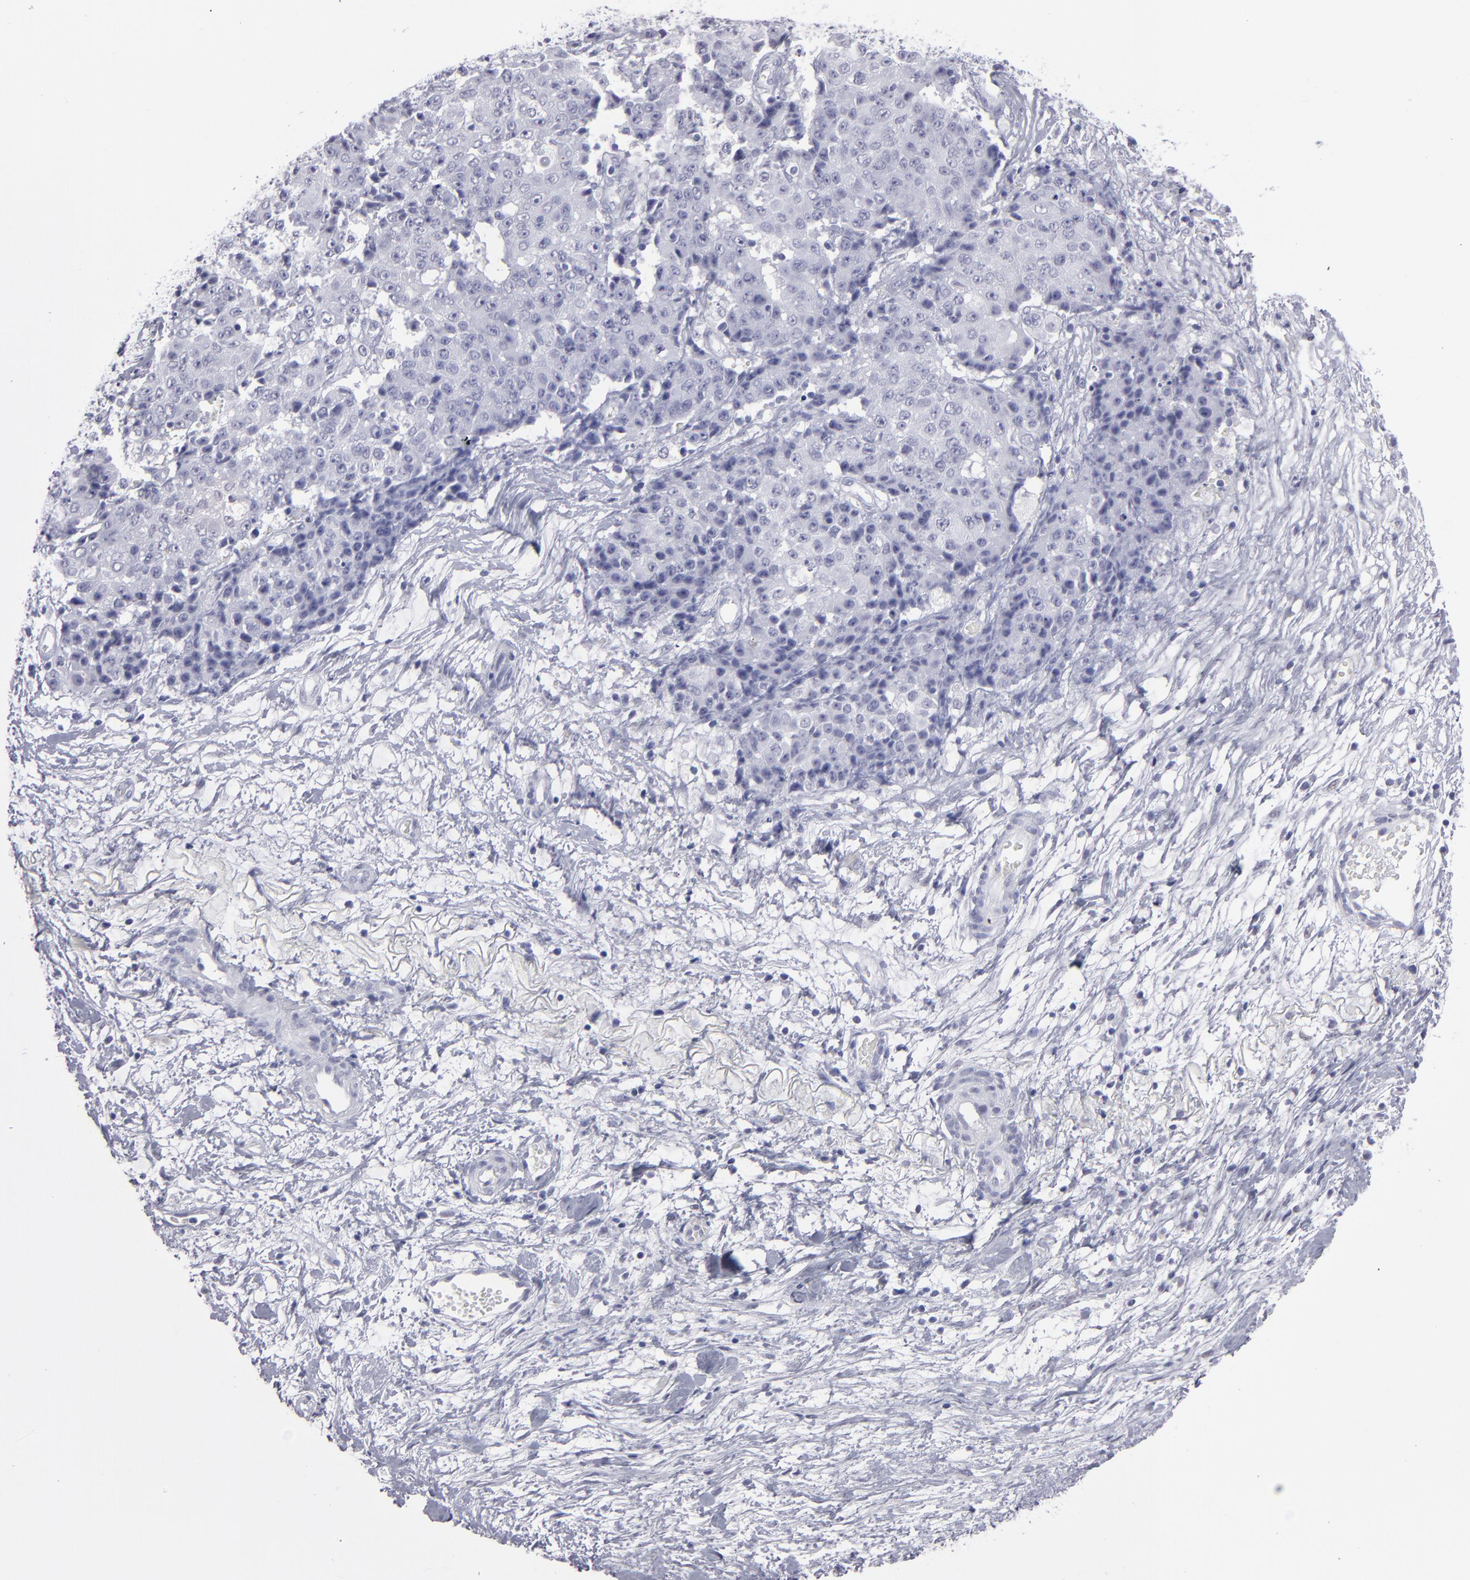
{"staining": {"intensity": "negative", "quantity": "none", "location": "none"}, "tissue": "ovarian cancer", "cell_type": "Tumor cells", "image_type": "cancer", "snomed": [{"axis": "morphology", "description": "Carcinoma, endometroid"}, {"axis": "topography", "description": "Ovary"}], "caption": "Tumor cells show no significant protein staining in endometroid carcinoma (ovarian).", "gene": "ALDOB", "patient": {"sex": "female", "age": 42}}